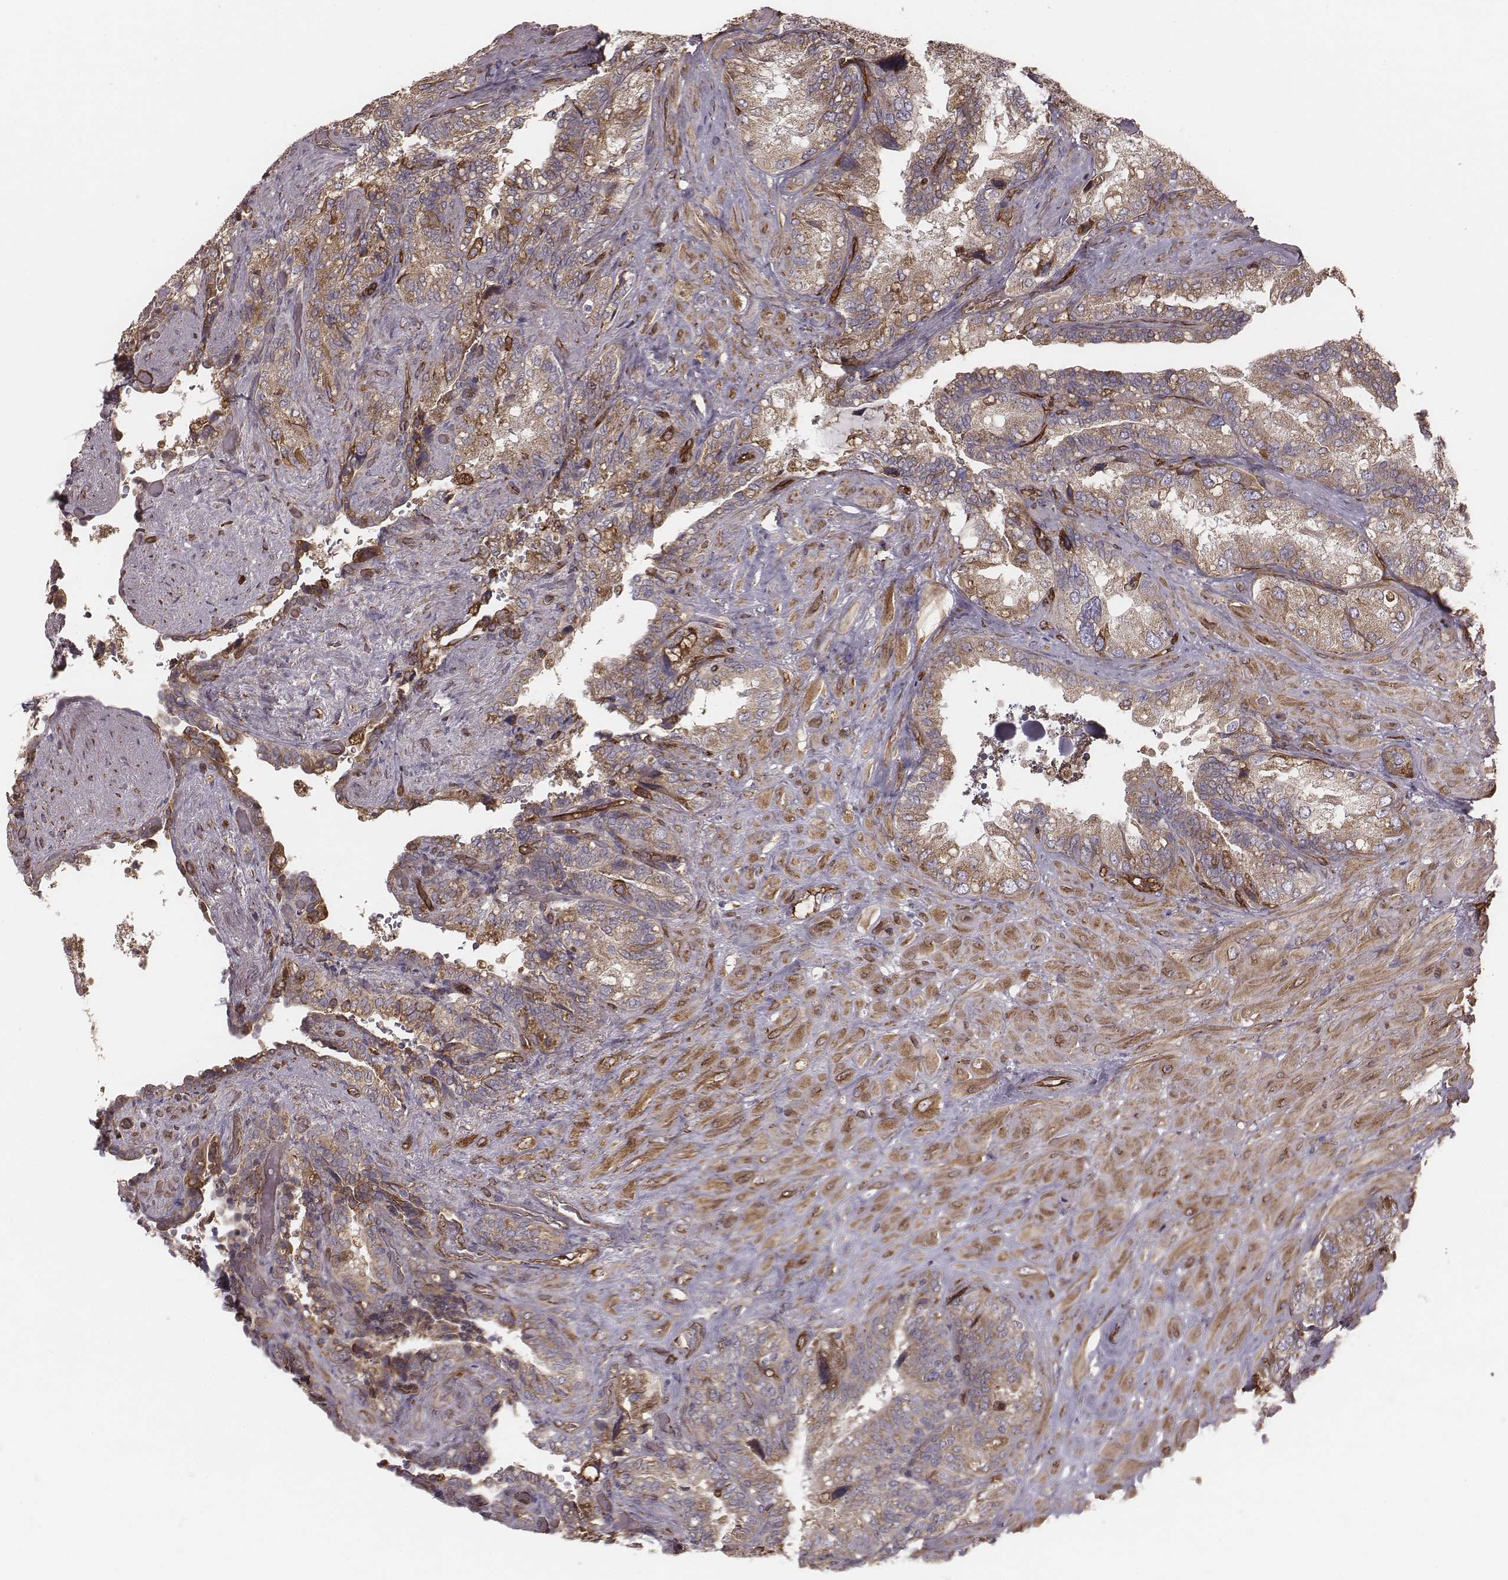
{"staining": {"intensity": "moderate", "quantity": "25%-75%", "location": "cytoplasmic/membranous"}, "tissue": "seminal vesicle", "cell_type": "Glandular cells", "image_type": "normal", "snomed": [{"axis": "morphology", "description": "Normal tissue, NOS"}, {"axis": "topography", "description": "Seminal veicle"}], "caption": "Glandular cells show medium levels of moderate cytoplasmic/membranous staining in about 25%-75% of cells in benign seminal vesicle.", "gene": "PALMD", "patient": {"sex": "male", "age": 69}}